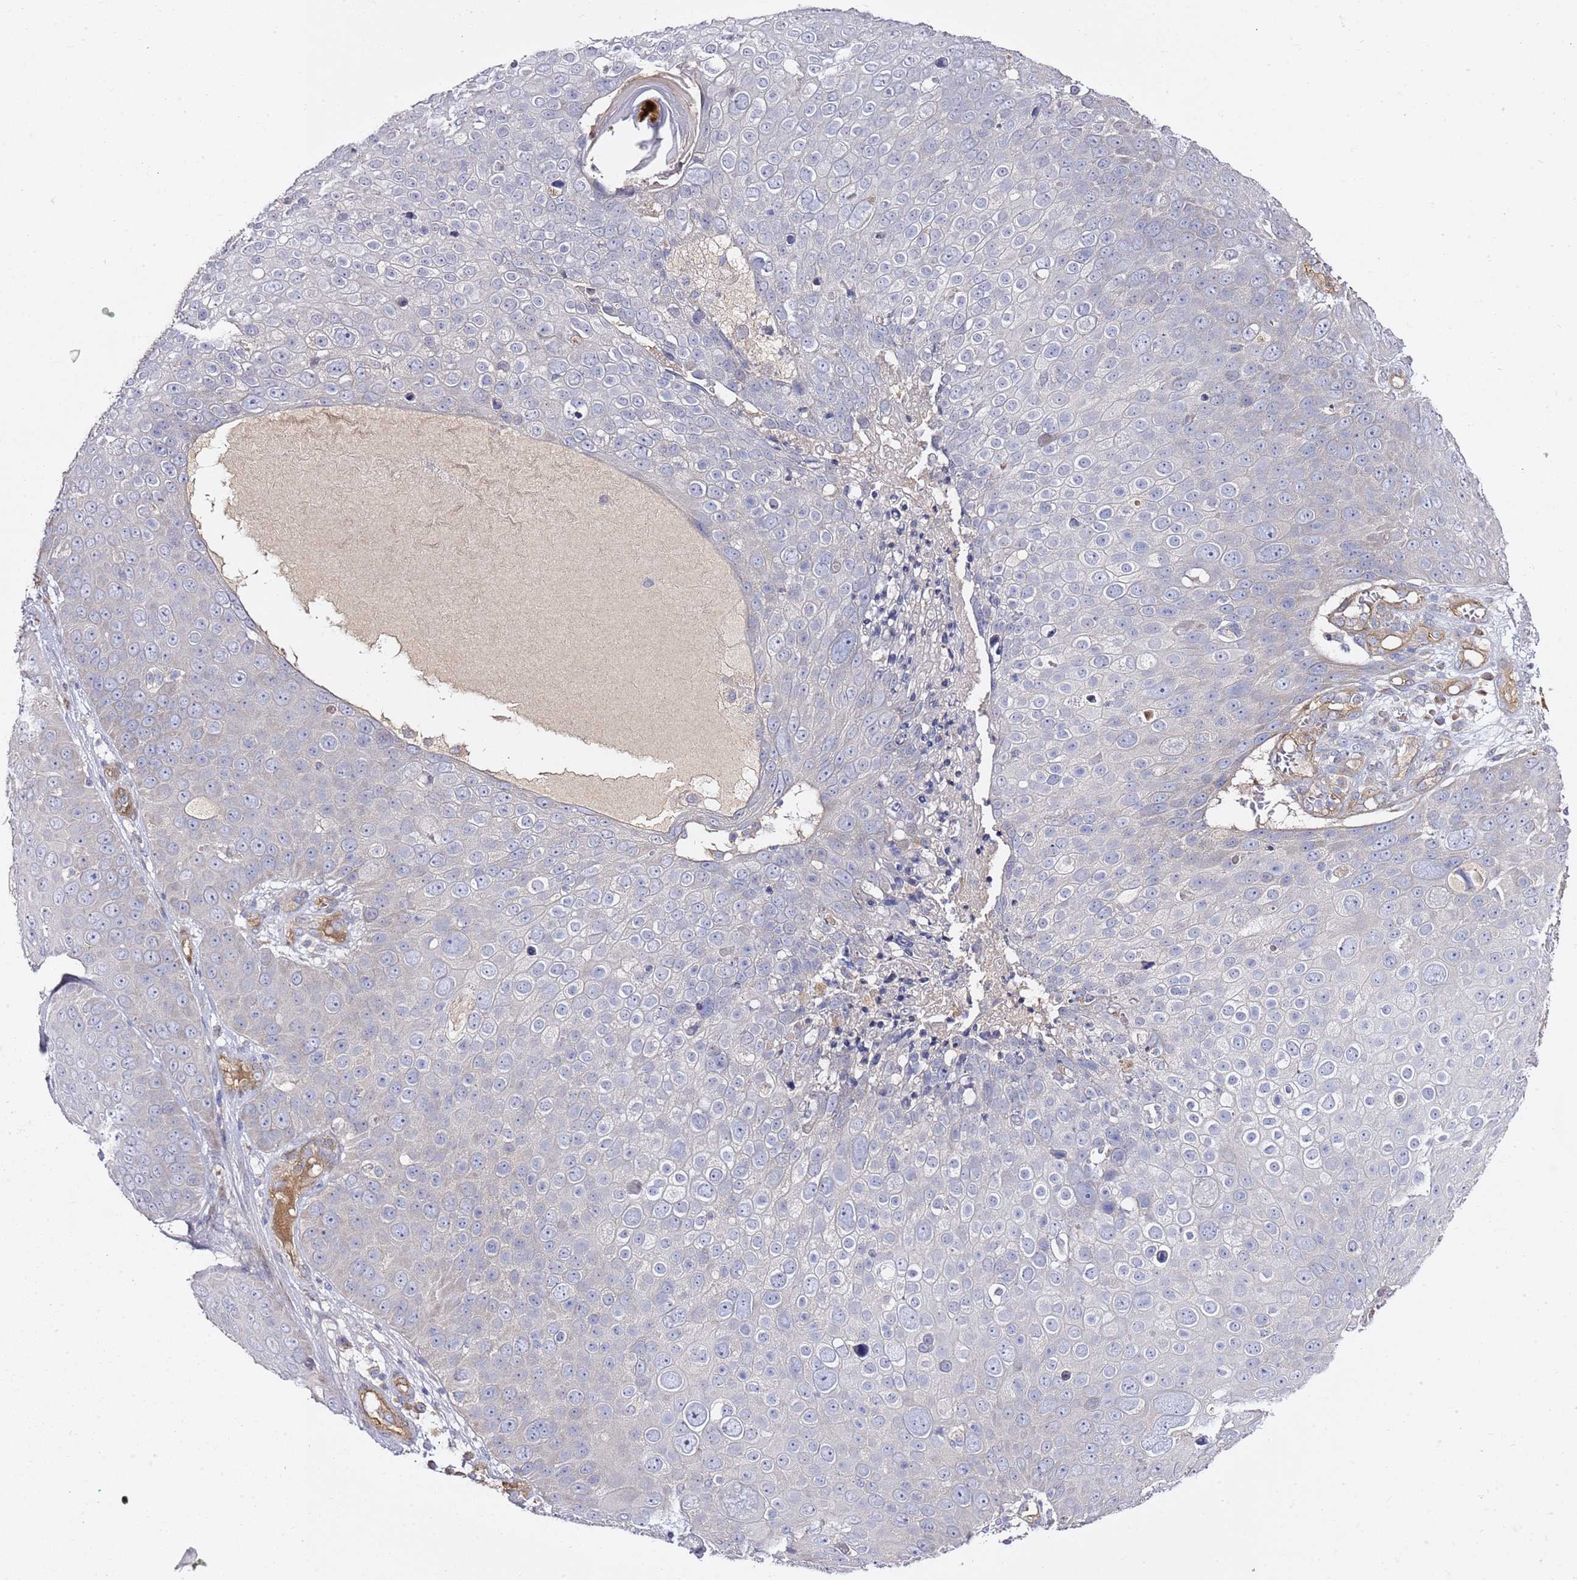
{"staining": {"intensity": "negative", "quantity": "none", "location": "none"}, "tissue": "skin cancer", "cell_type": "Tumor cells", "image_type": "cancer", "snomed": [{"axis": "morphology", "description": "Squamous cell carcinoma, NOS"}, {"axis": "topography", "description": "Skin"}], "caption": "Immunohistochemical staining of skin cancer (squamous cell carcinoma) demonstrates no significant staining in tumor cells.", "gene": "EPS8L1", "patient": {"sex": "male", "age": 71}}